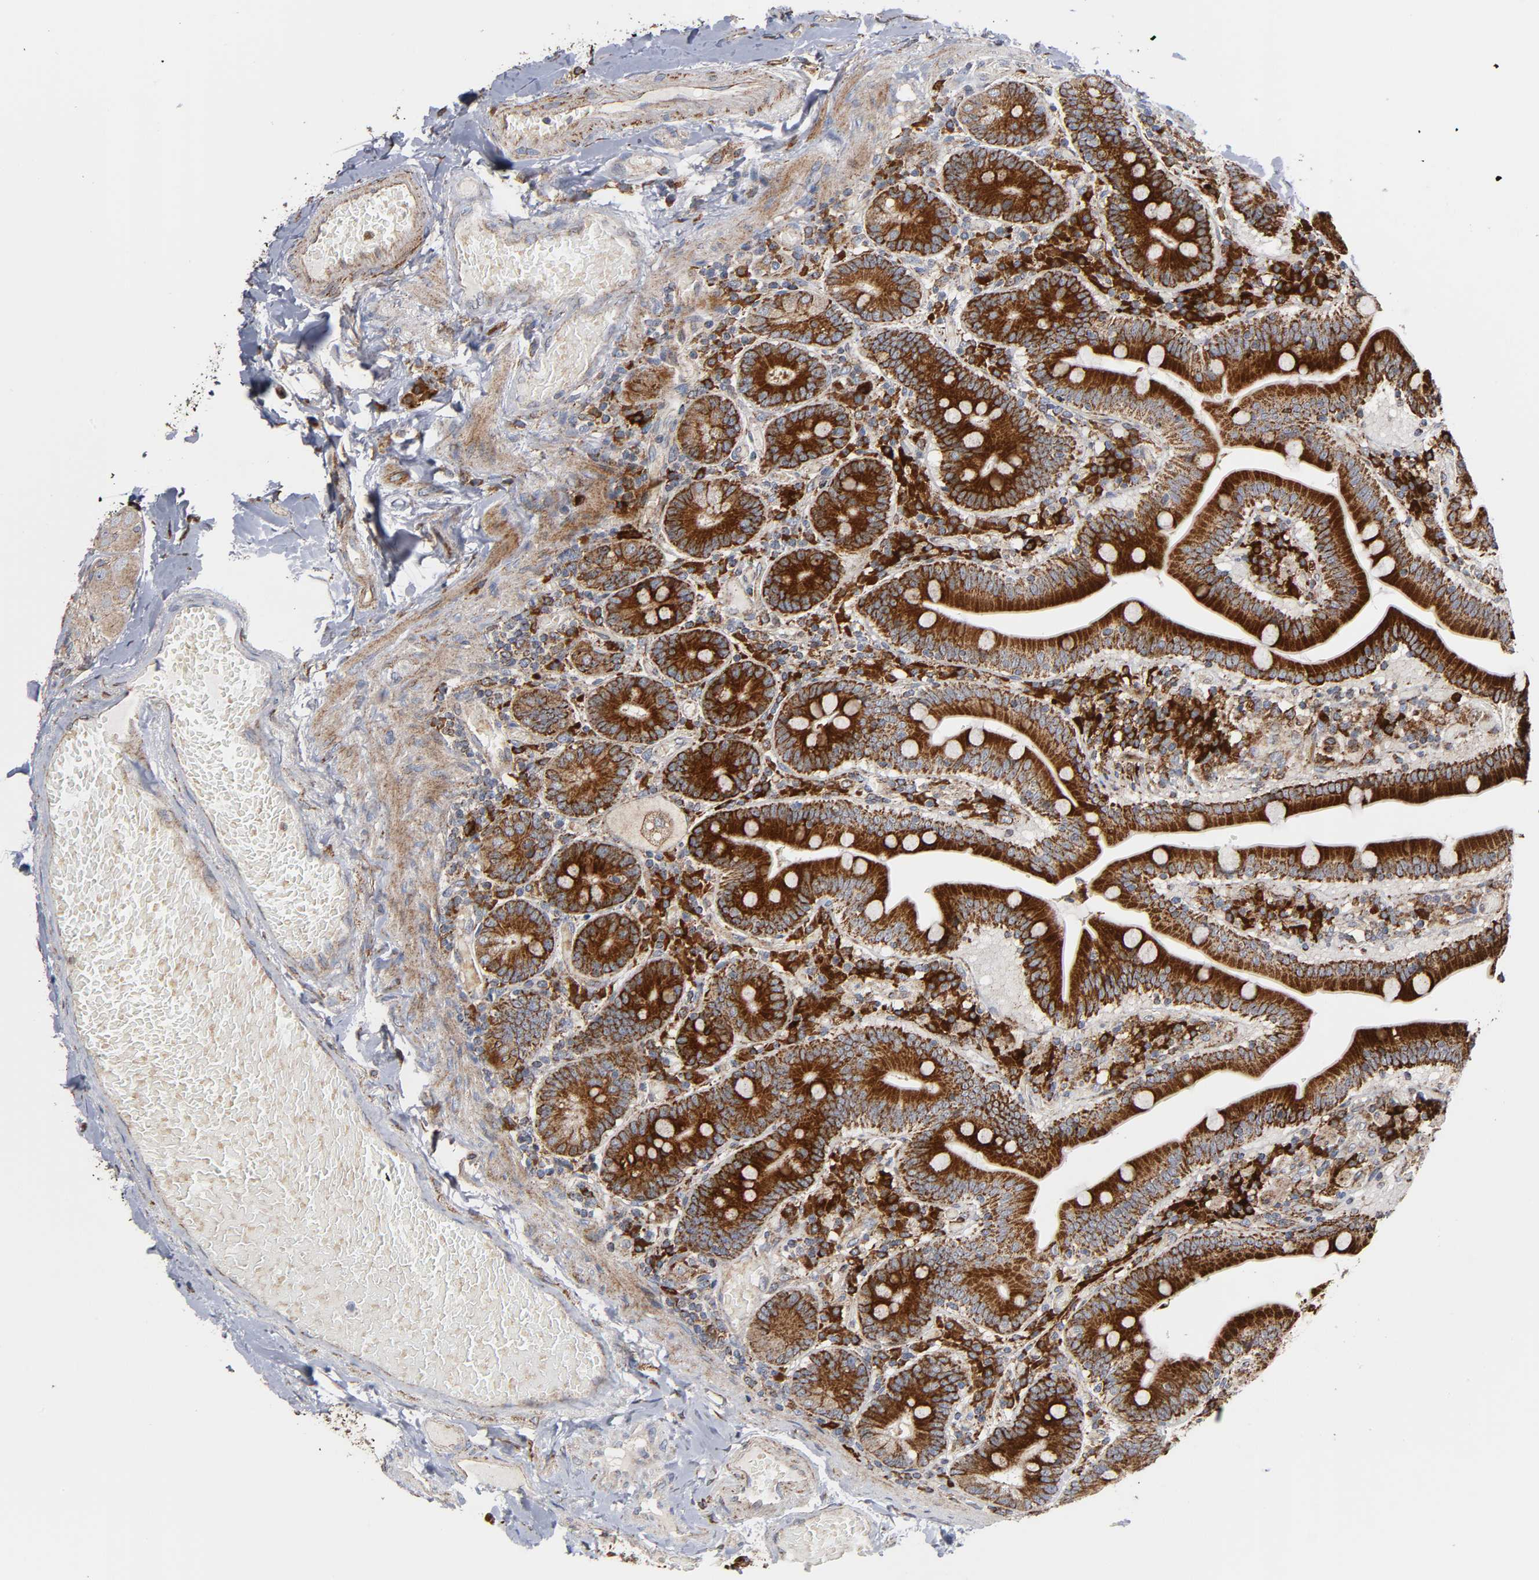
{"staining": {"intensity": "strong", "quantity": ">75%", "location": "cytoplasmic/membranous"}, "tissue": "duodenum", "cell_type": "Glandular cells", "image_type": "normal", "snomed": [{"axis": "morphology", "description": "Normal tissue, NOS"}, {"axis": "topography", "description": "Duodenum"}], "caption": "Strong cytoplasmic/membranous positivity for a protein is present in approximately >75% of glandular cells of benign duodenum using IHC.", "gene": "MAP3K1", "patient": {"sex": "male", "age": 66}}